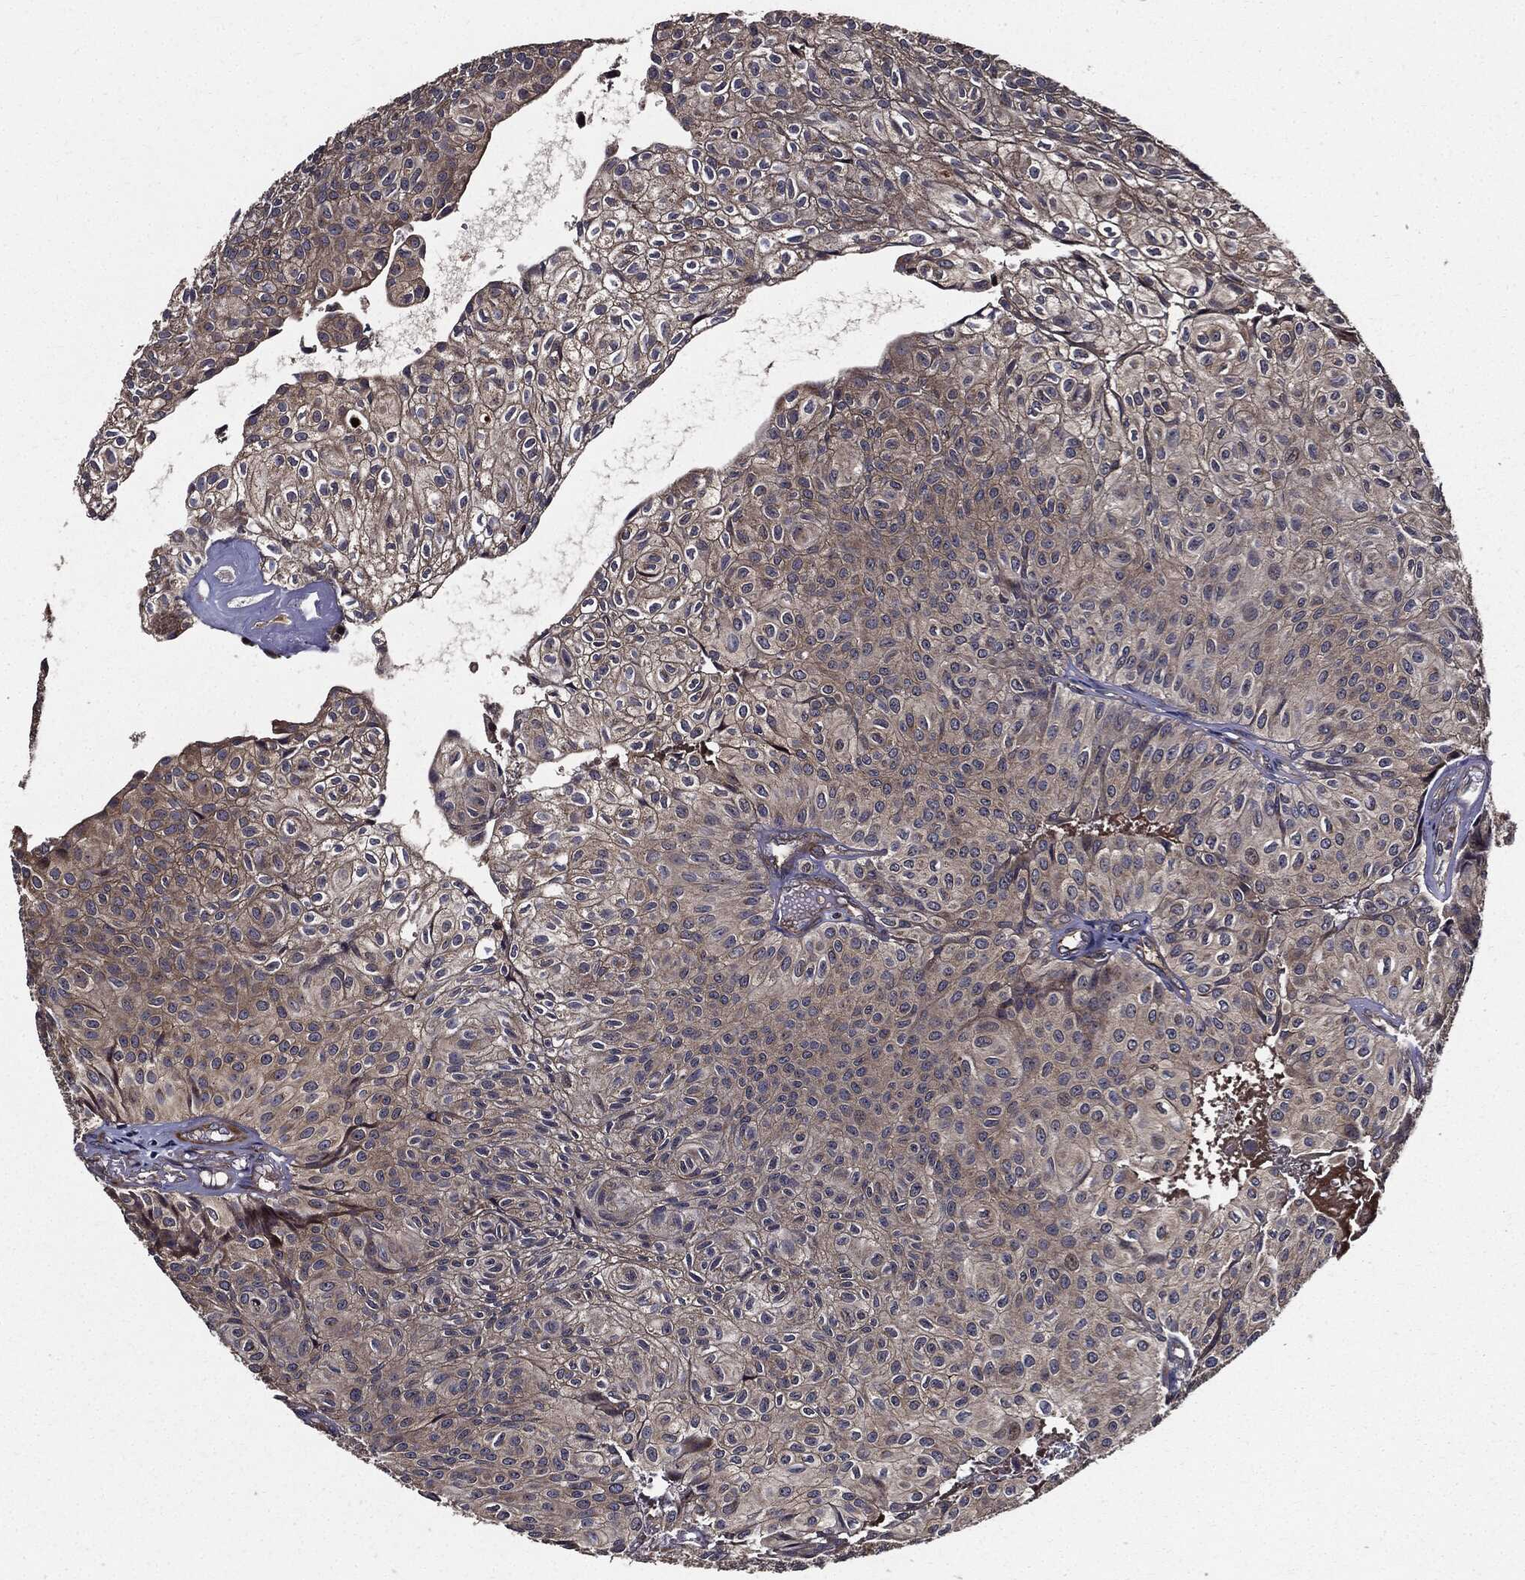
{"staining": {"intensity": "negative", "quantity": "none", "location": "none"}, "tissue": "urothelial cancer", "cell_type": "Tumor cells", "image_type": "cancer", "snomed": [{"axis": "morphology", "description": "Urothelial carcinoma, Low grade"}, {"axis": "topography", "description": "Urinary bladder"}], "caption": "IHC of human urothelial cancer exhibits no positivity in tumor cells.", "gene": "HTT", "patient": {"sex": "male", "age": 89}}